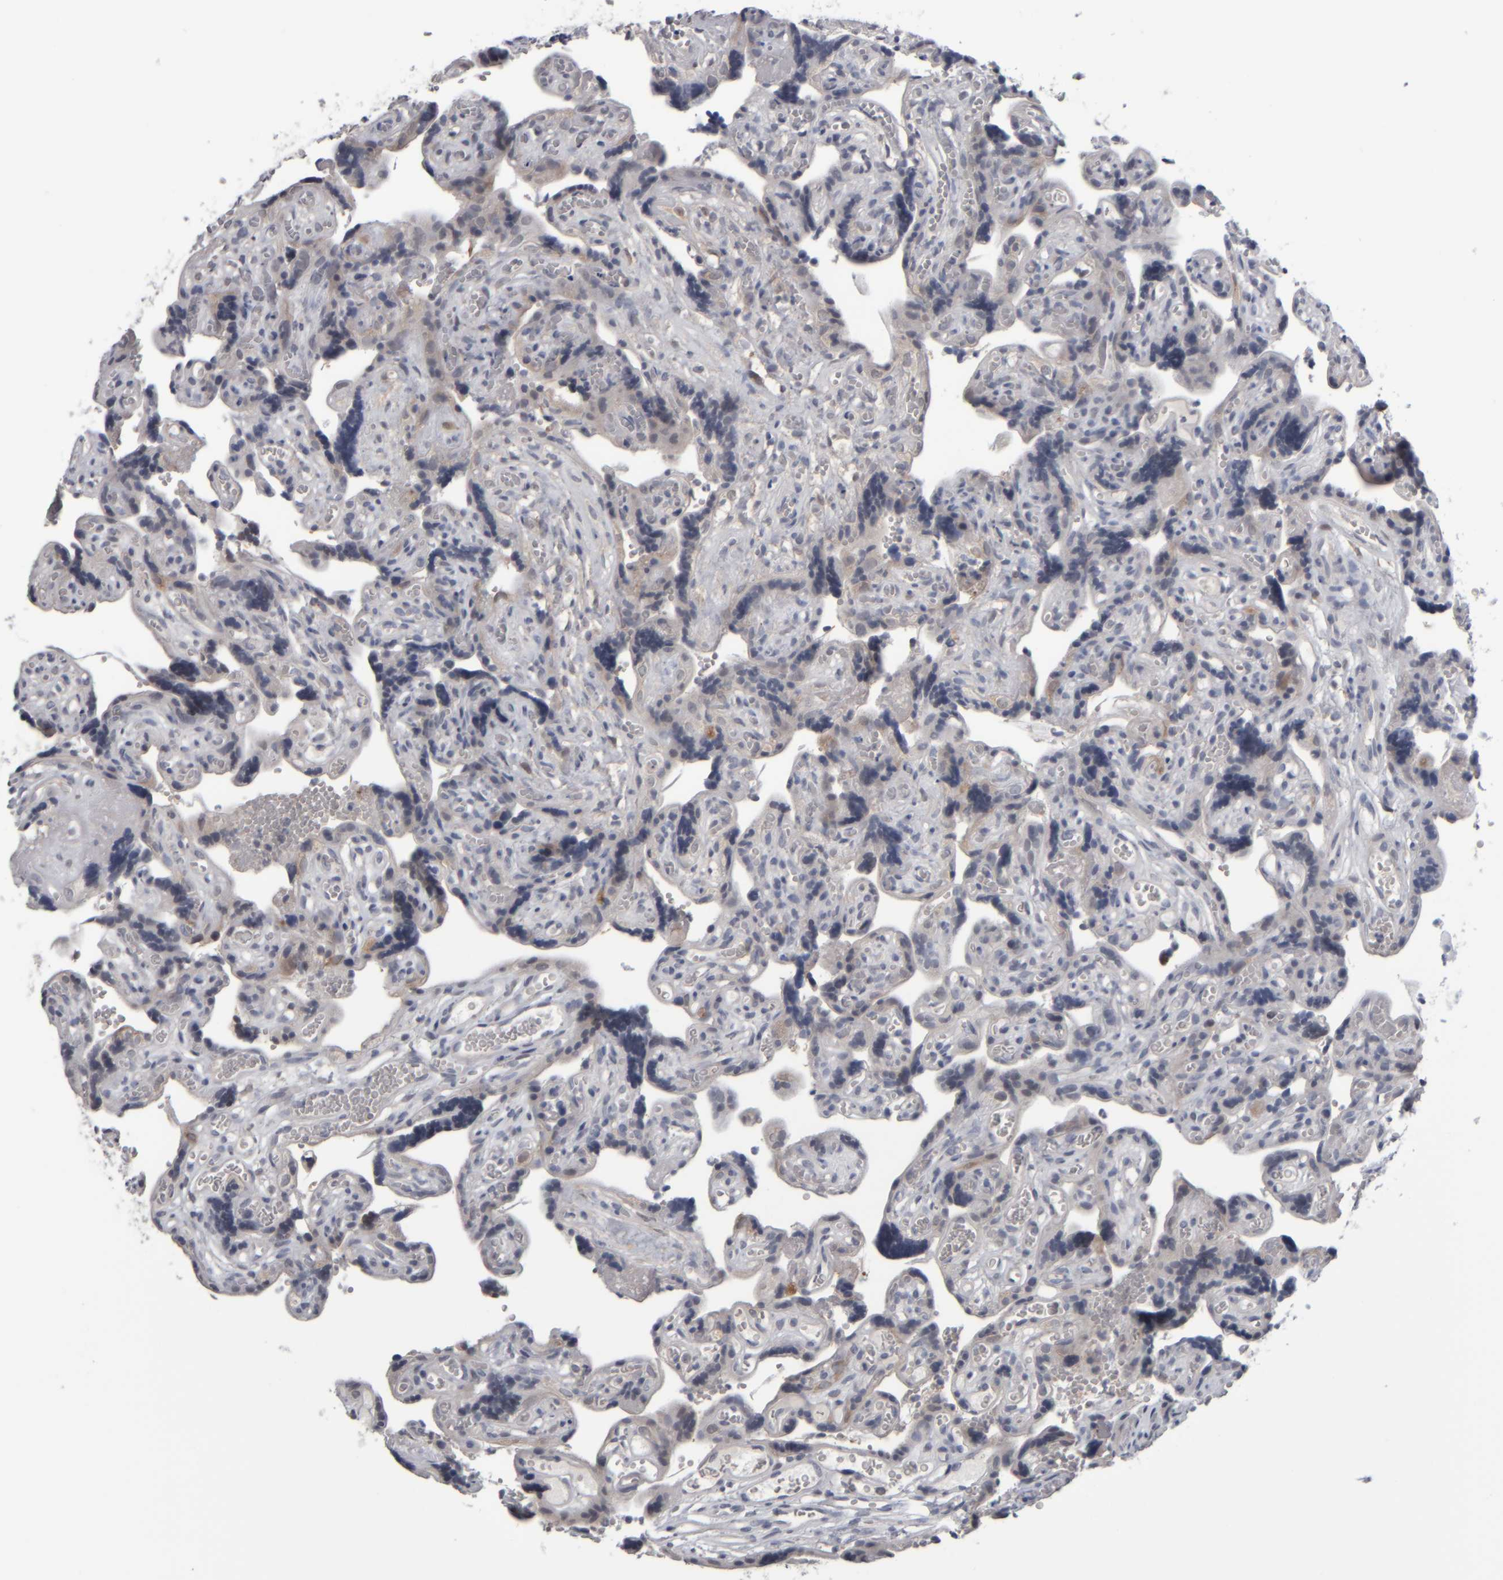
{"staining": {"intensity": "weak", "quantity": "<25%", "location": "cytoplasmic/membranous"}, "tissue": "placenta", "cell_type": "Trophoblastic cells", "image_type": "normal", "snomed": [{"axis": "morphology", "description": "Normal tissue, NOS"}, {"axis": "topography", "description": "Placenta"}], "caption": "Protein analysis of benign placenta displays no significant expression in trophoblastic cells.", "gene": "COL14A1", "patient": {"sex": "female", "age": 30}}